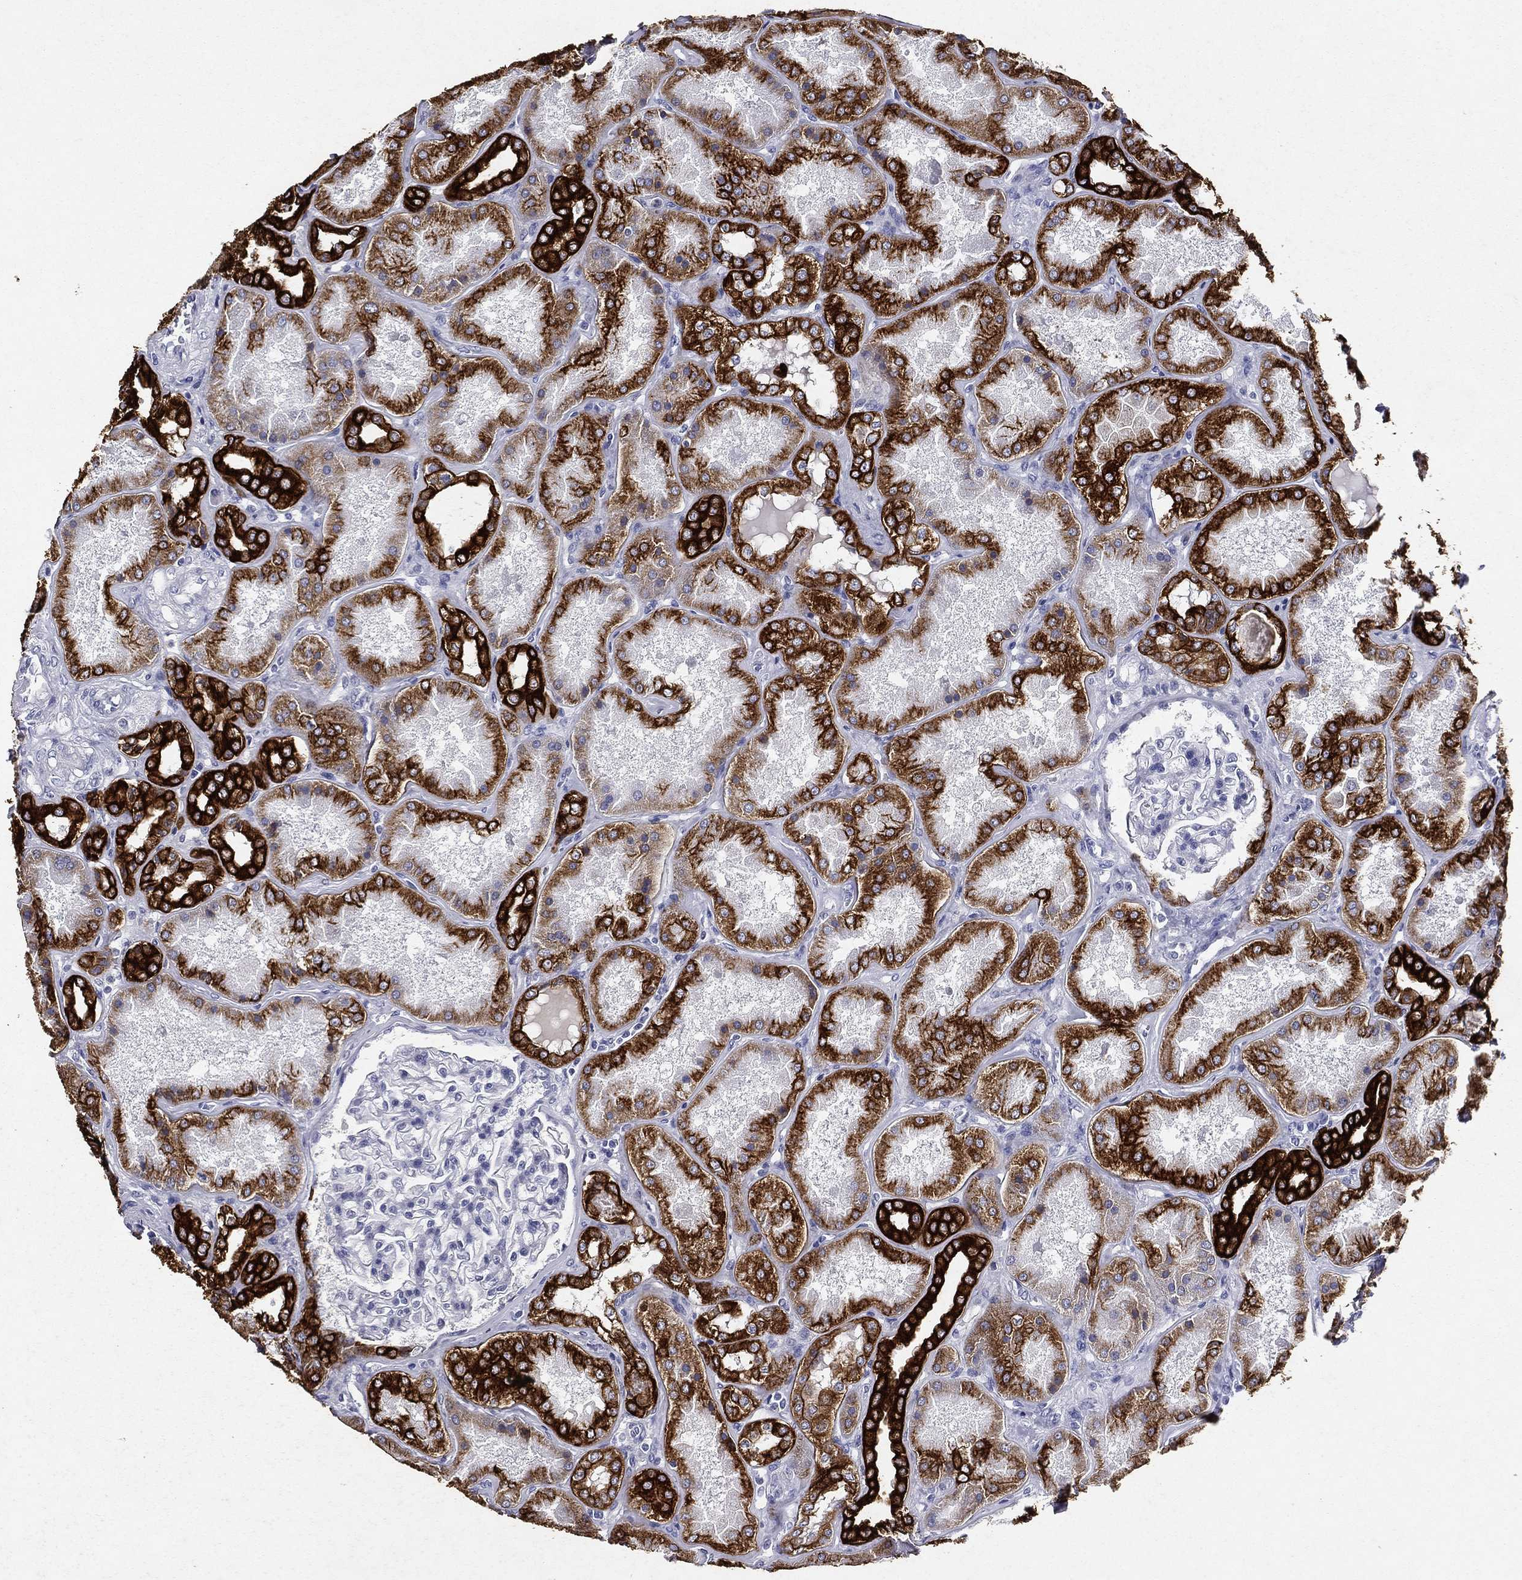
{"staining": {"intensity": "negative", "quantity": "none", "location": "none"}, "tissue": "kidney", "cell_type": "Cells in glomeruli", "image_type": "normal", "snomed": [{"axis": "morphology", "description": "Normal tissue, NOS"}, {"axis": "topography", "description": "Kidney"}], "caption": "Immunohistochemical staining of unremarkable human kidney shows no significant positivity in cells in glomeruli.", "gene": "KRT7", "patient": {"sex": "female", "age": 56}}